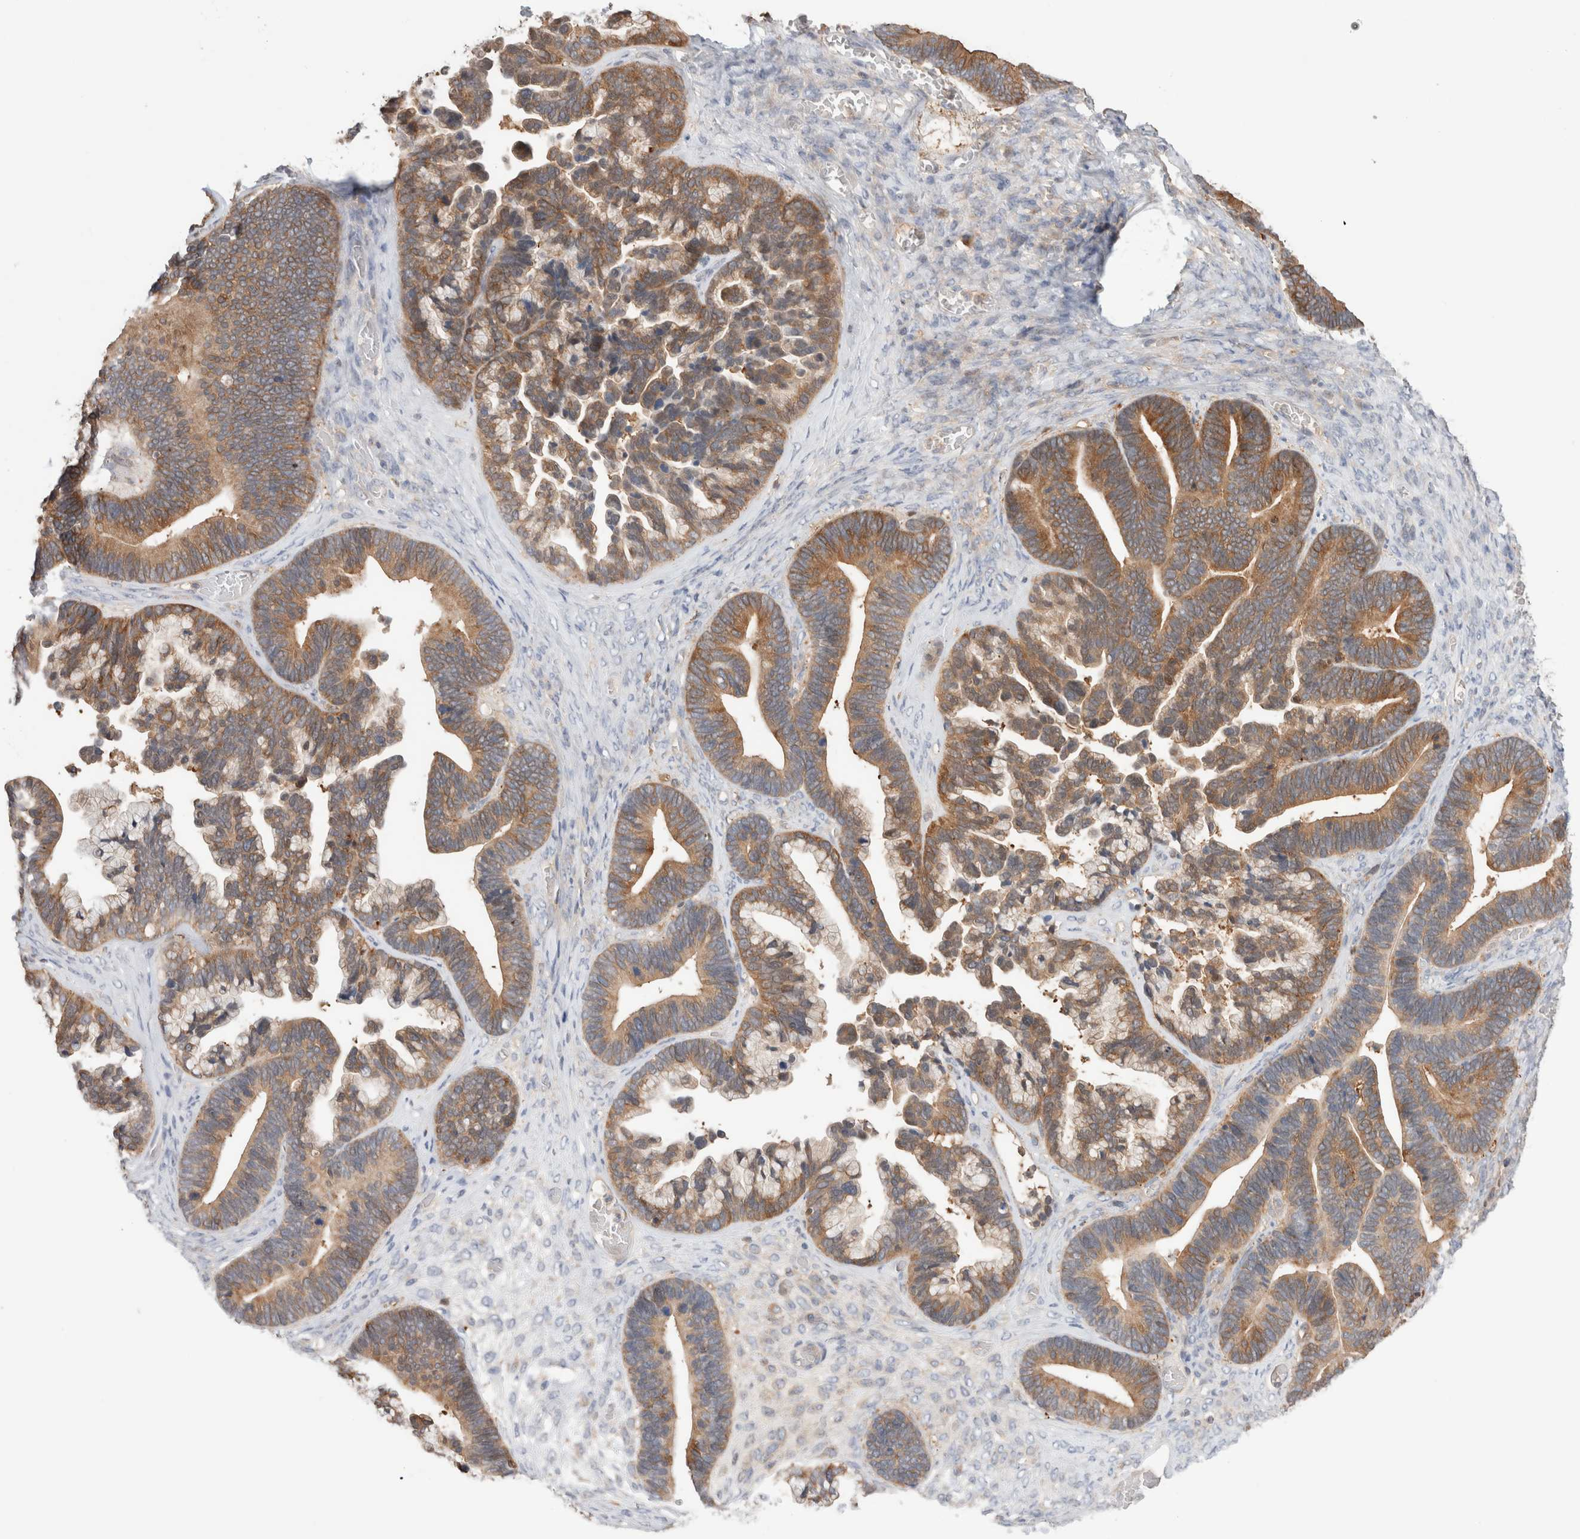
{"staining": {"intensity": "moderate", "quantity": ">75%", "location": "cytoplasmic/membranous"}, "tissue": "ovarian cancer", "cell_type": "Tumor cells", "image_type": "cancer", "snomed": [{"axis": "morphology", "description": "Cystadenocarcinoma, serous, NOS"}, {"axis": "topography", "description": "Ovary"}], "caption": "Approximately >75% of tumor cells in ovarian cancer (serous cystadenocarcinoma) reveal moderate cytoplasmic/membranous protein staining as visualized by brown immunohistochemical staining.", "gene": "KLHL14", "patient": {"sex": "female", "age": 56}}